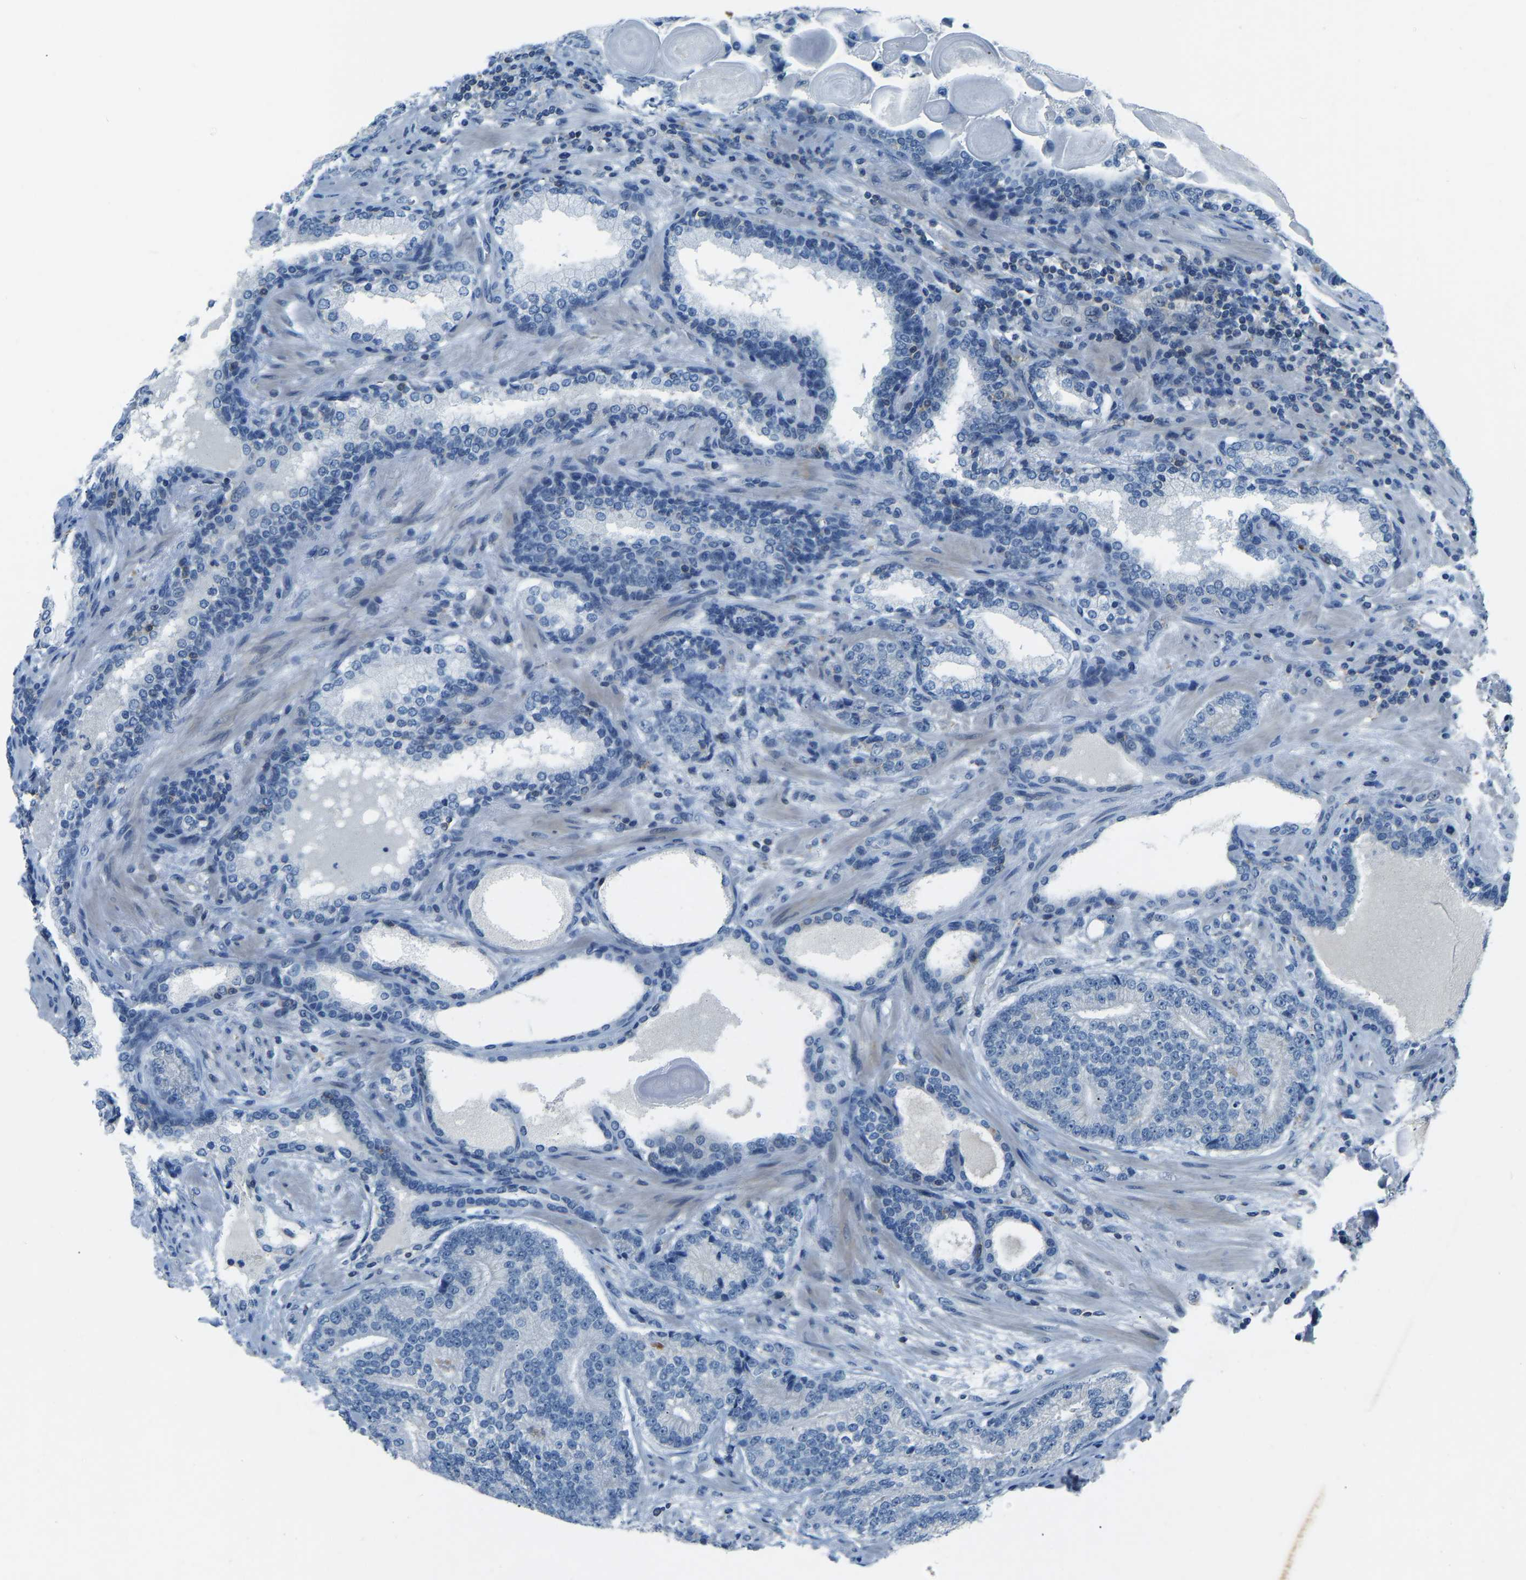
{"staining": {"intensity": "negative", "quantity": "none", "location": "none"}, "tissue": "prostate cancer", "cell_type": "Tumor cells", "image_type": "cancer", "snomed": [{"axis": "morphology", "description": "Adenocarcinoma, High grade"}, {"axis": "topography", "description": "Prostate"}], "caption": "Prostate high-grade adenocarcinoma was stained to show a protein in brown. There is no significant expression in tumor cells. (Stains: DAB immunohistochemistry (IHC) with hematoxylin counter stain, Microscopy: brightfield microscopy at high magnification).", "gene": "XIRP1", "patient": {"sex": "male", "age": 61}}